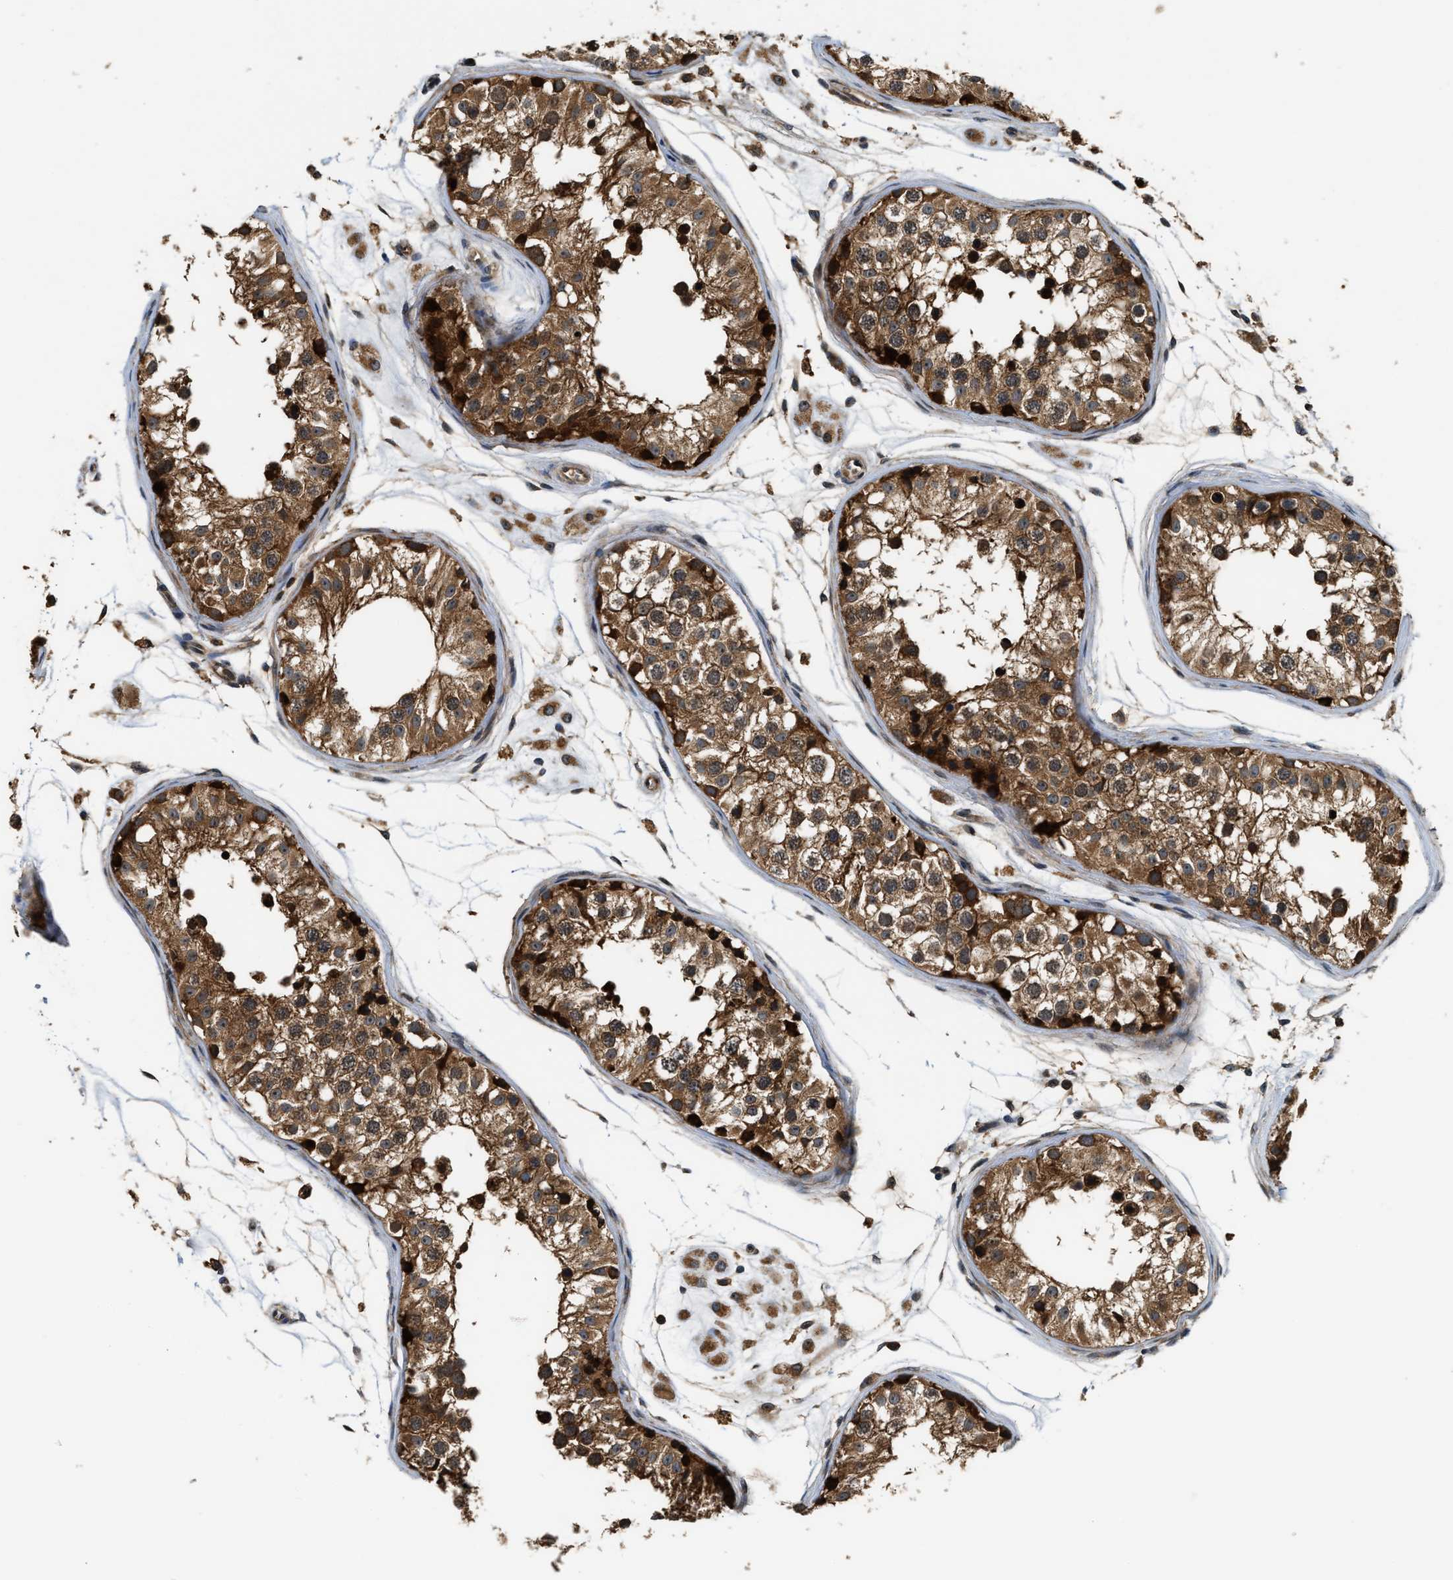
{"staining": {"intensity": "strong", "quantity": ">75%", "location": "cytoplasmic/membranous"}, "tissue": "testis", "cell_type": "Cells in seminiferous ducts", "image_type": "normal", "snomed": [{"axis": "morphology", "description": "Normal tissue, NOS"}, {"axis": "morphology", "description": "Adenocarcinoma, metastatic, NOS"}, {"axis": "topography", "description": "Testis"}], "caption": "This photomicrograph shows immunohistochemistry staining of unremarkable human testis, with high strong cytoplasmic/membranous expression in approximately >75% of cells in seminiferous ducts.", "gene": "SNX5", "patient": {"sex": "male", "age": 26}}